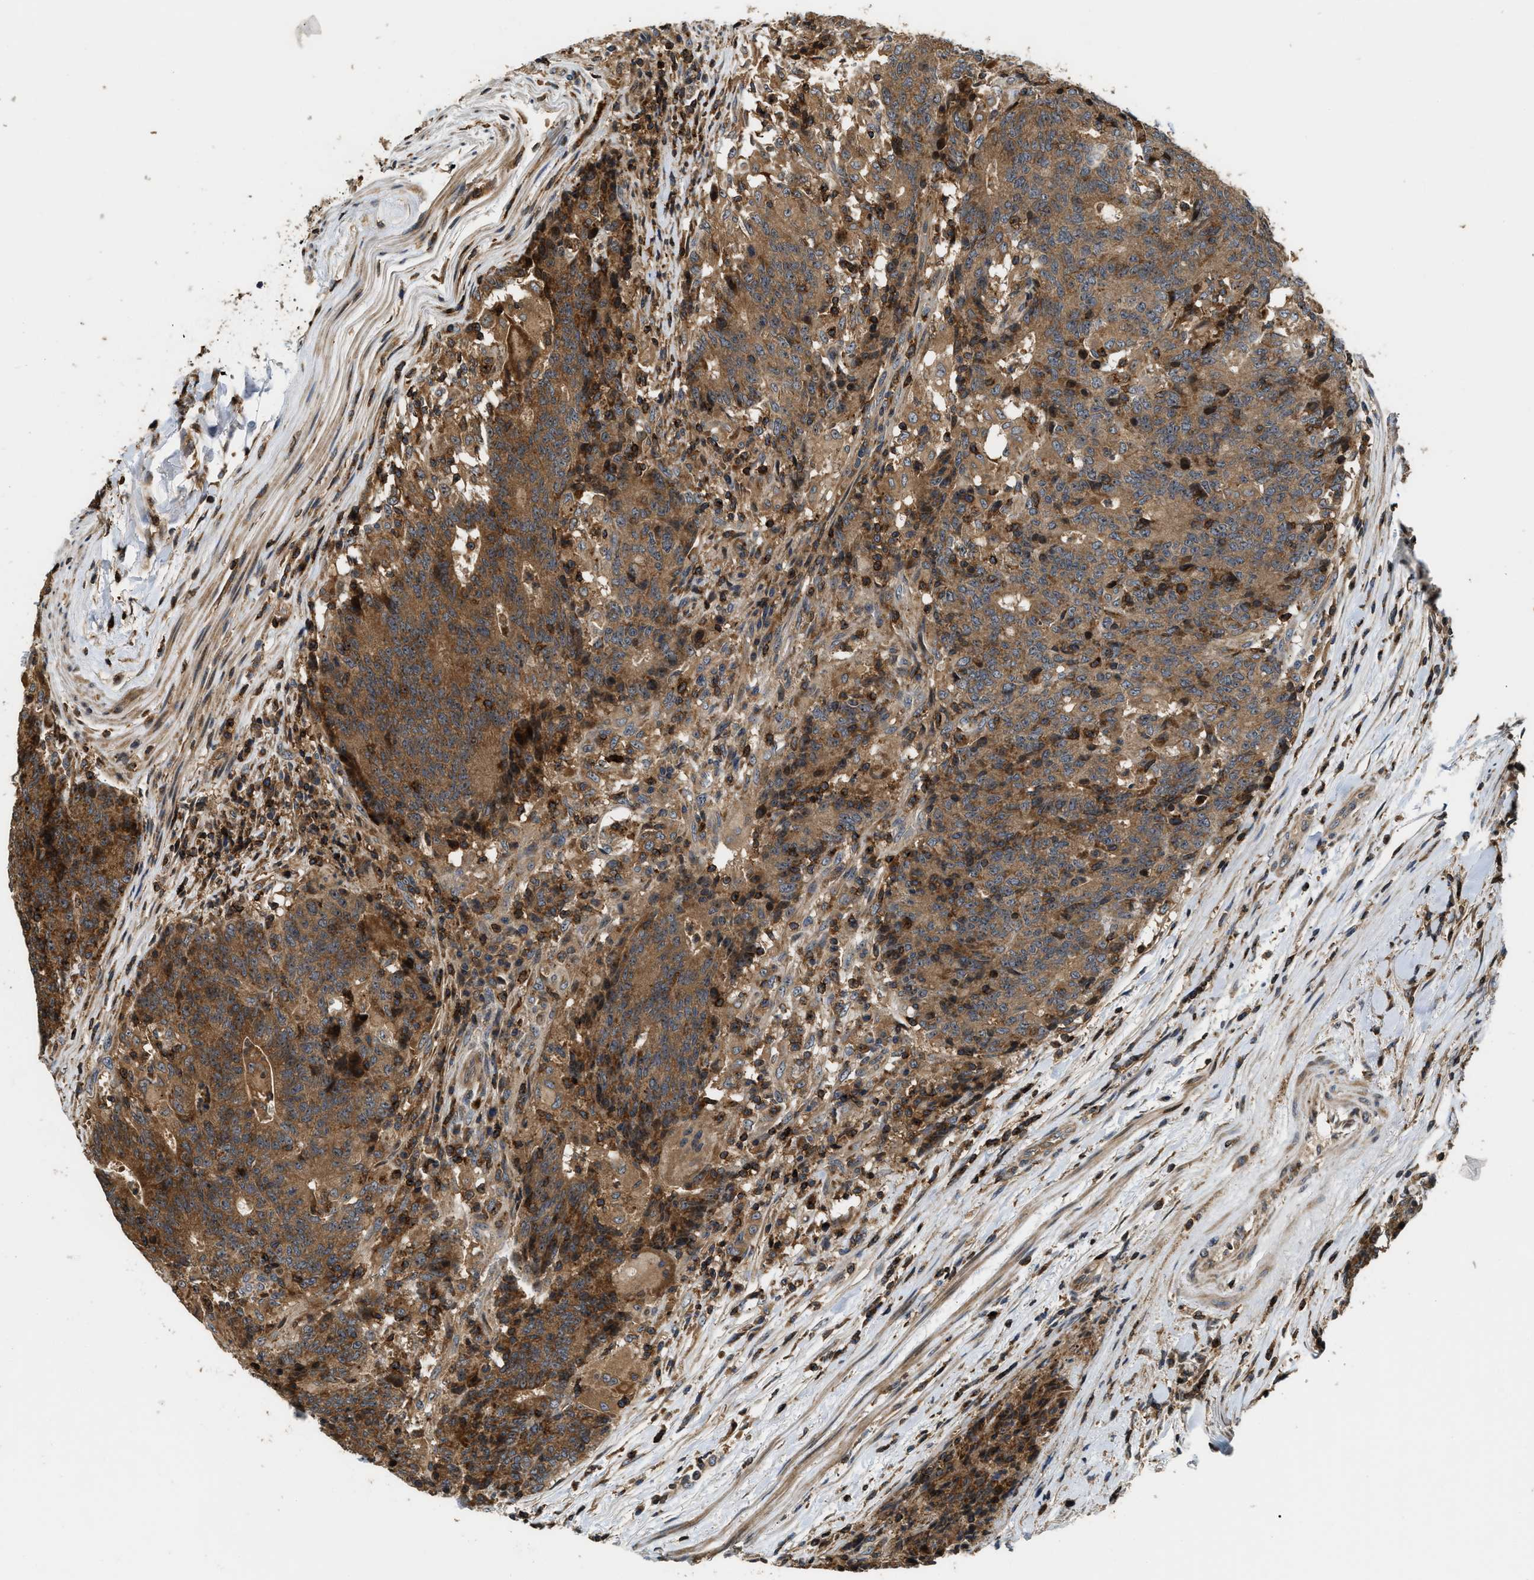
{"staining": {"intensity": "moderate", "quantity": ">75%", "location": "cytoplasmic/membranous"}, "tissue": "colorectal cancer", "cell_type": "Tumor cells", "image_type": "cancer", "snomed": [{"axis": "morphology", "description": "Normal tissue, NOS"}, {"axis": "morphology", "description": "Adenocarcinoma, NOS"}, {"axis": "topography", "description": "Colon"}], "caption": "Protein analysis of adenocarcinoma (colorectal) tissue exhibits moderate cytoplasmic/membranous staining in approximately >75% of tumor cells.", "gene": "SNX5", "patient": {"sex": "female", "age": 75}}